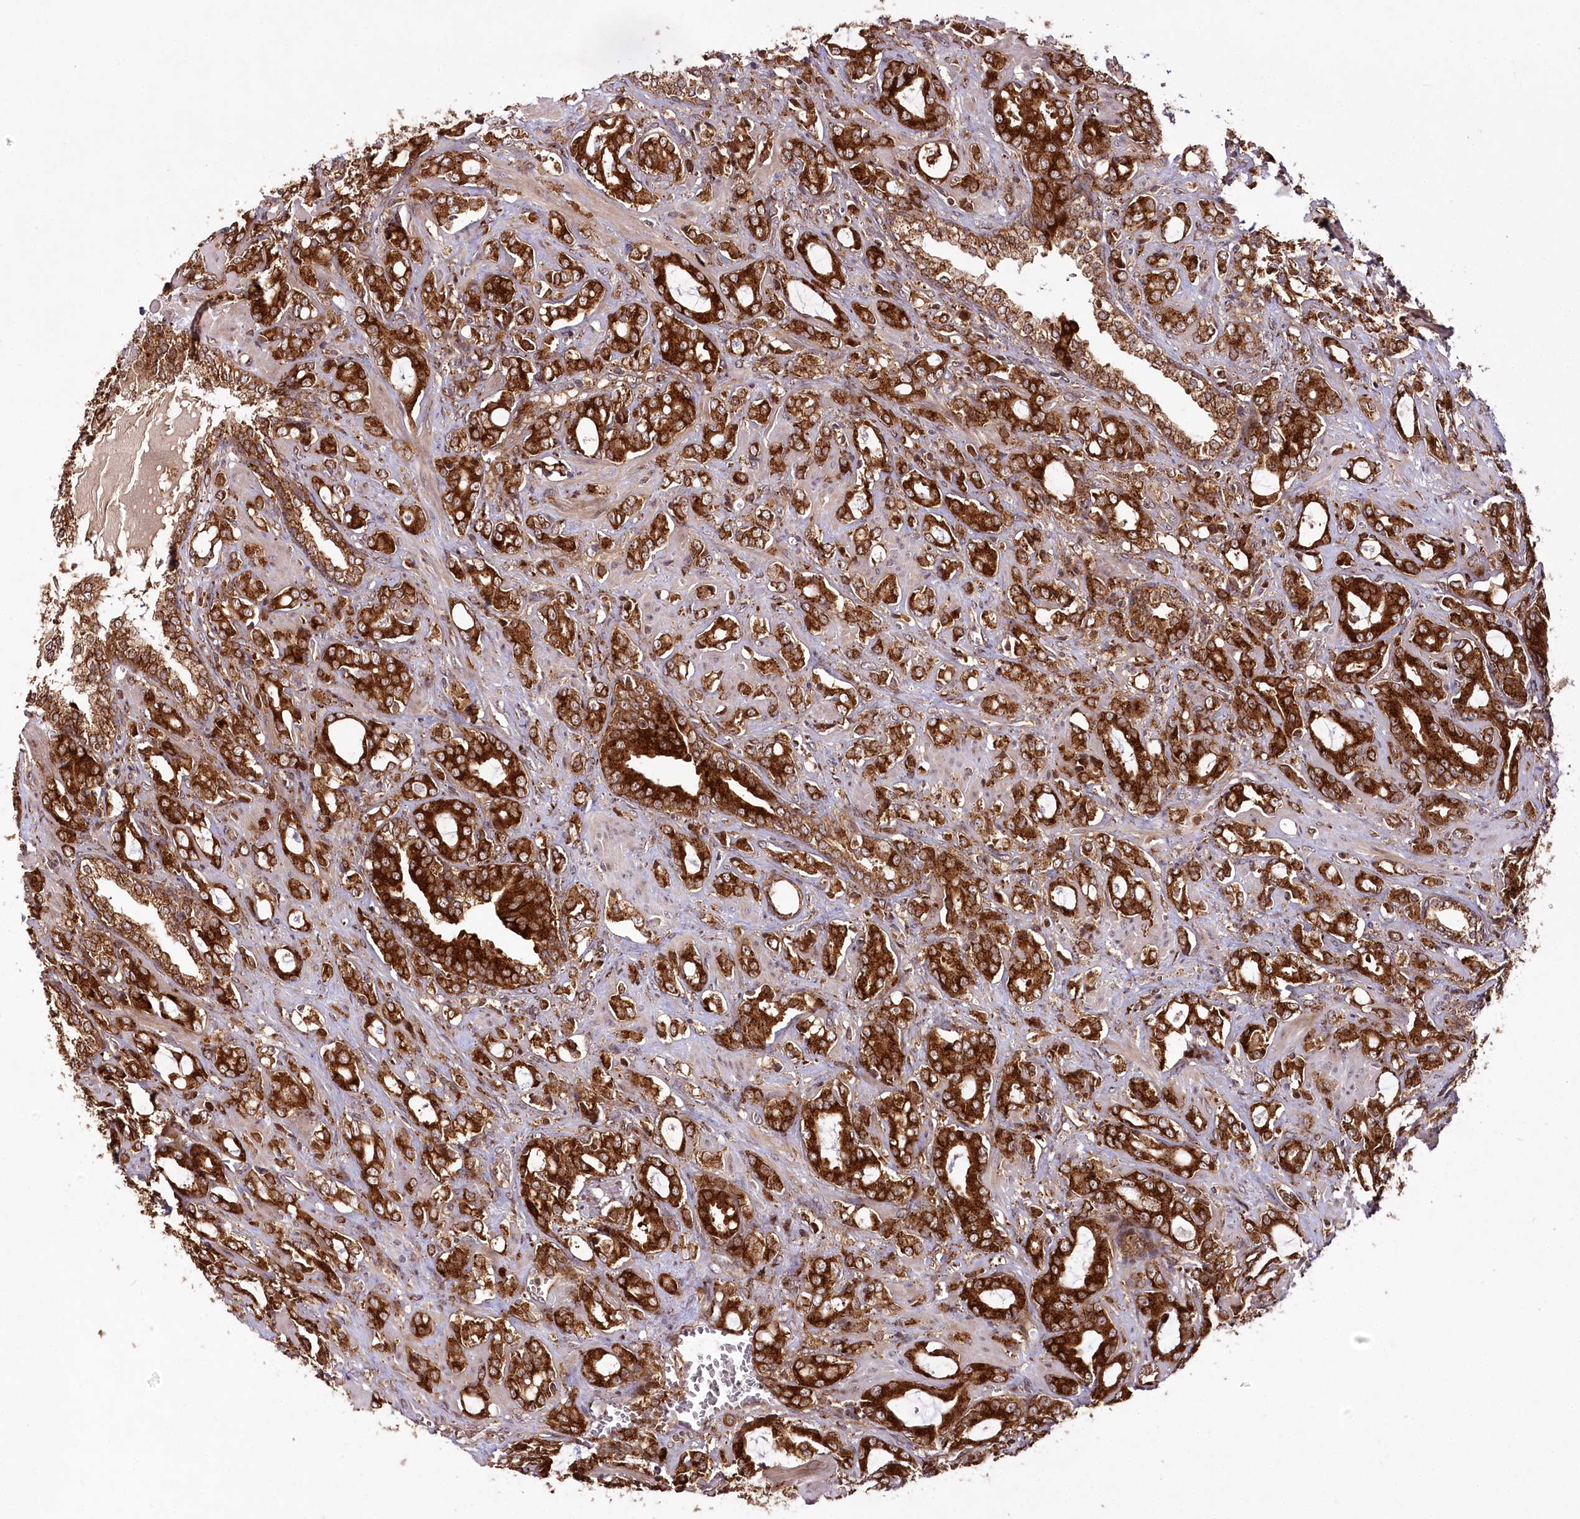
{"staining": {"intensity": "strong", "quantity": ">75%", "location": "cytoplasmic/membranous"}, "tissue": "prostate cancer", "cell_type": "Tumor cells", "image_type": "cancer", "snomed": [{"axis": "morphology", "description": "Adenocarcinoma, High grade"}, {"axis": "topography", "description": "Prostate"}], "caption": "DAB immunohistochemical staining of prostate adenocarcinoma (high-grade) exhibits strong cytoplasmic/membranous protein staining in about >75% of tumor cells.", "gene": "COPG1", "patient": {"sex": "male", "age": 72}}